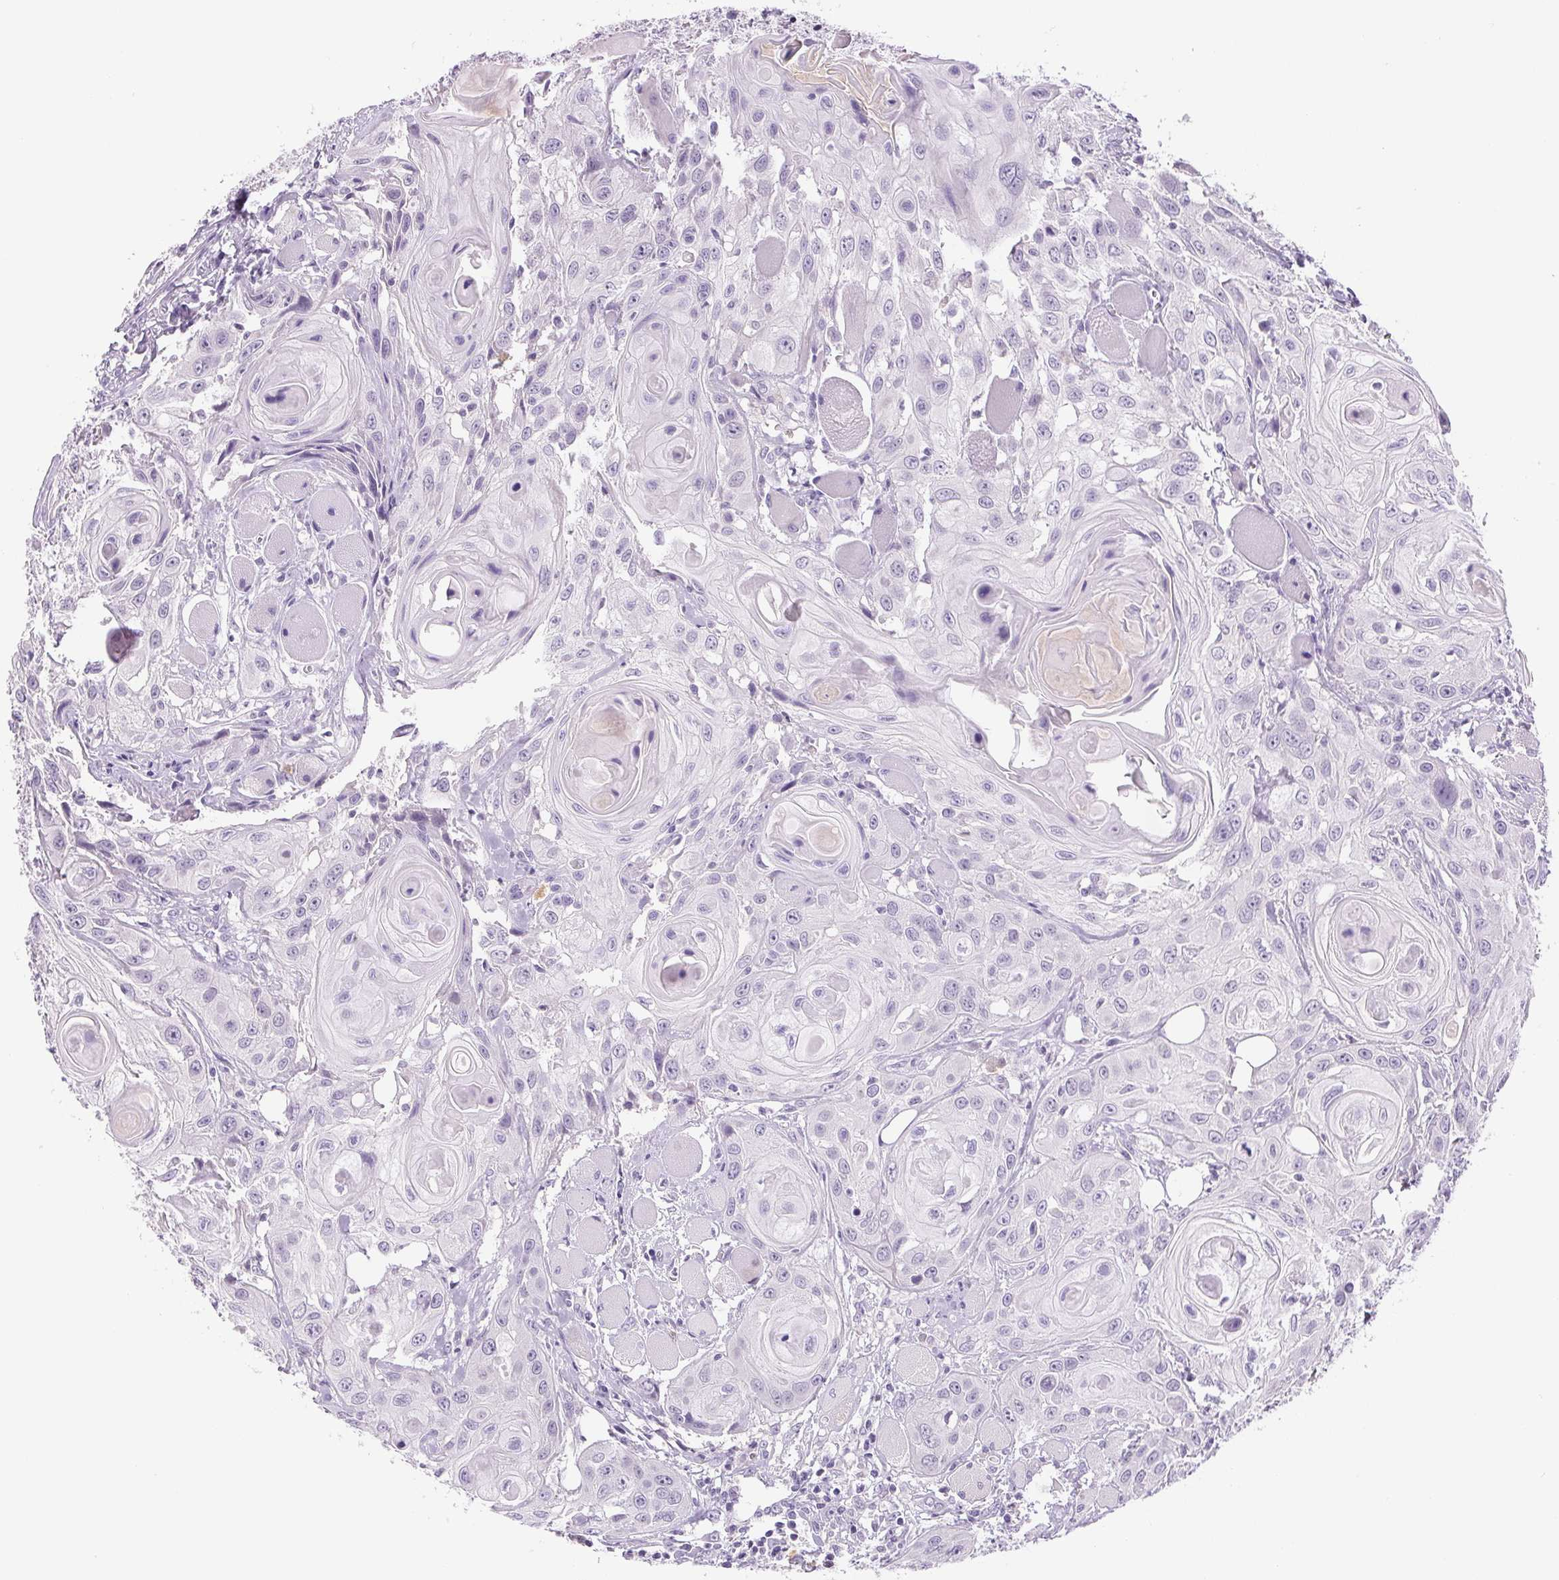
{"staining": {"intensity": "negative", "quantity": "none", "location": "none"}, "tissue": "head and neck cancer", "cell_type": "Tumor cells", "image_type": "cancer", "snomed": [{"axis": "morphology", "description": "Squamous cell carcinoma, NOS"}, {"axis": "topography", "description": "Oral tissue"}, {"axis": "topography", "description": "Head-Neck"}], "caption": "Tumor cells show no significant protein expression in head and neck cancer (squamous cell carcinoma).", "gene": "IFIT1B", "patient": {"sex": "male", "age": 58}}